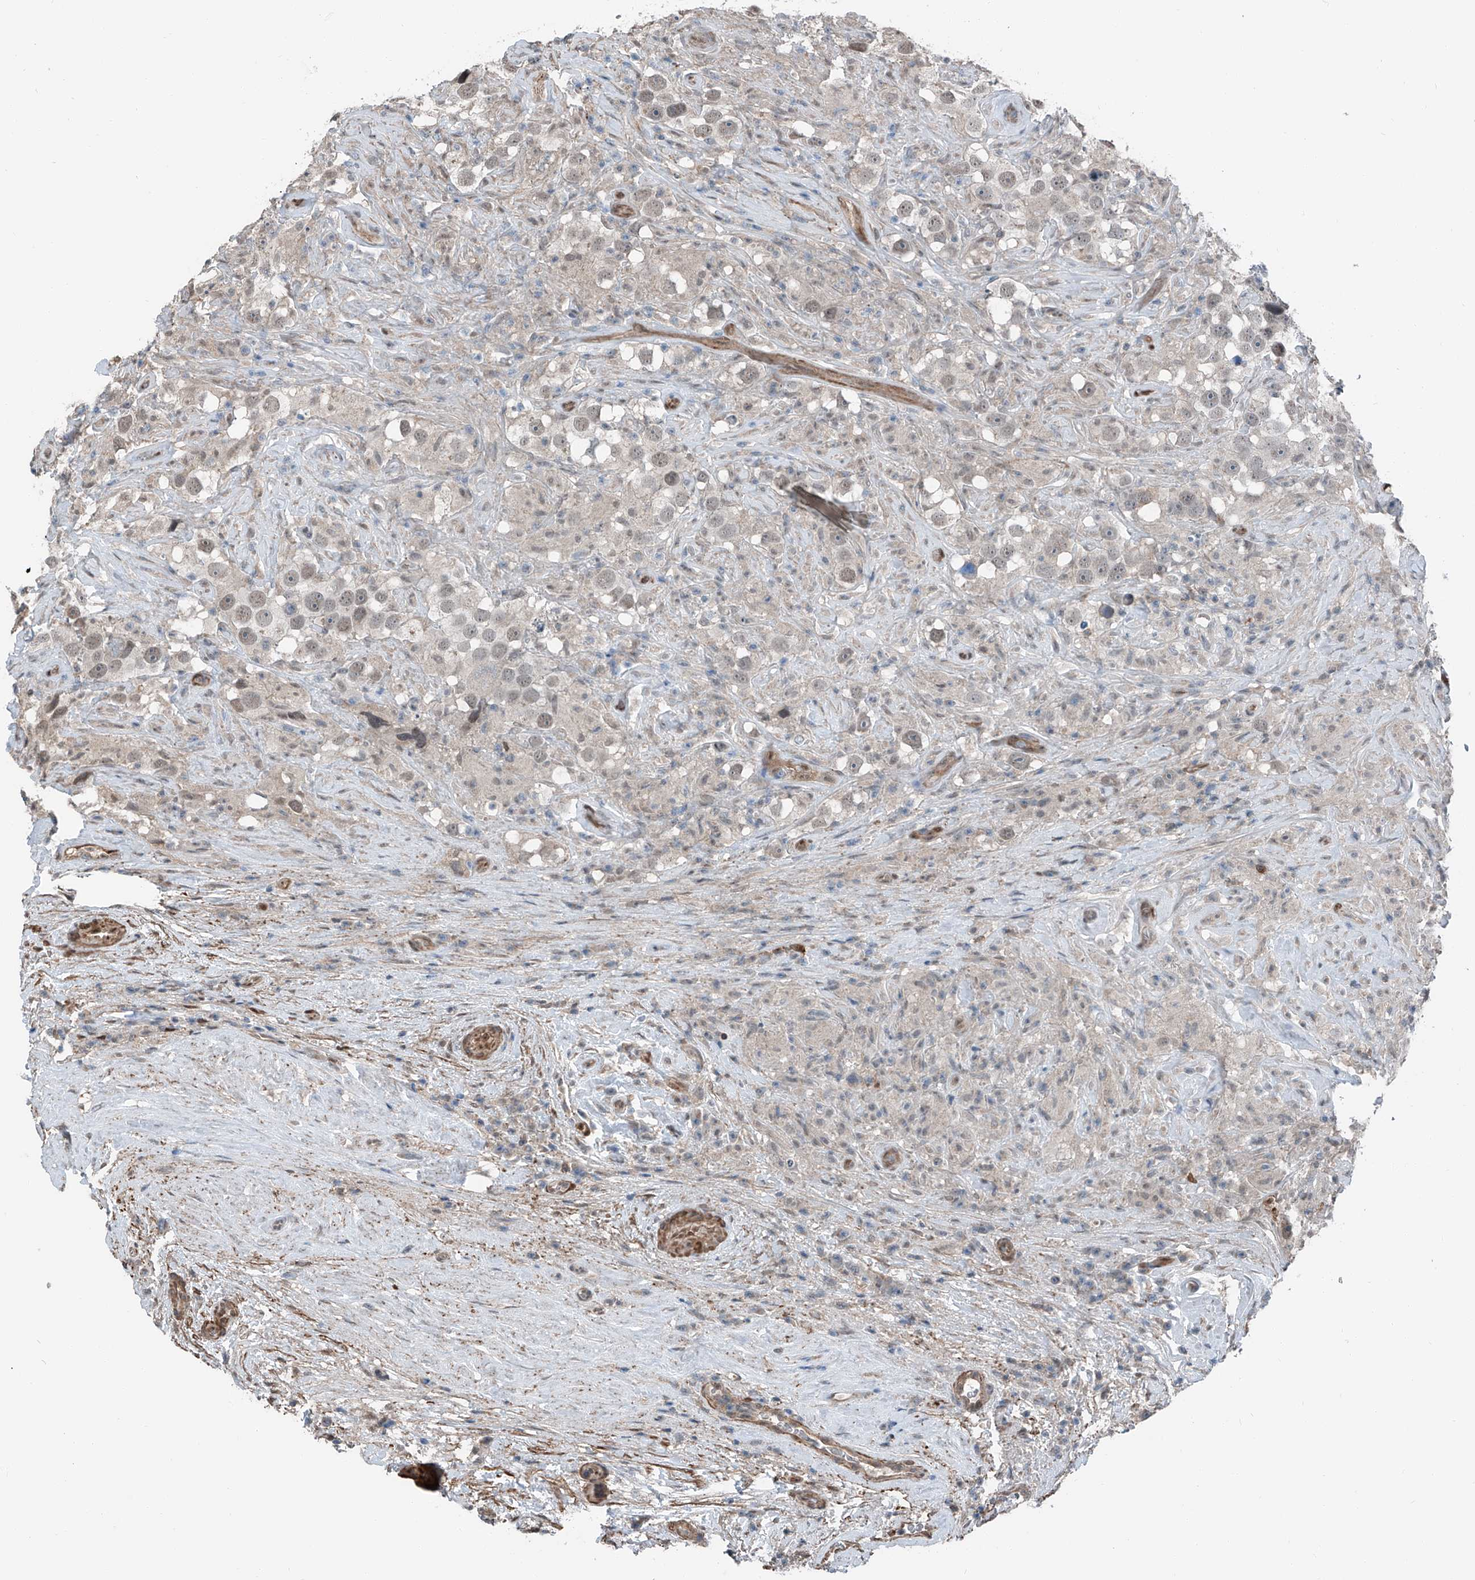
{"staining": {"intensity": "weak", "quantity": "25%-75%", "location": "nuclear"}, "tissue": "testis cancer", "cell_type": "Tumor cells", "image_type": "cancer", "snomed": [{"axis": "morphology", "description": "Seminoma, NOS"}, {"axis": "topography", "description": "Testis"}], "caption": "The immunohistochemical stain labels weak nuclear expression in tumor cells of testis cancer tissue.", "gene": "HSPA6", "patient": {"sex": "male", "age": 49}}